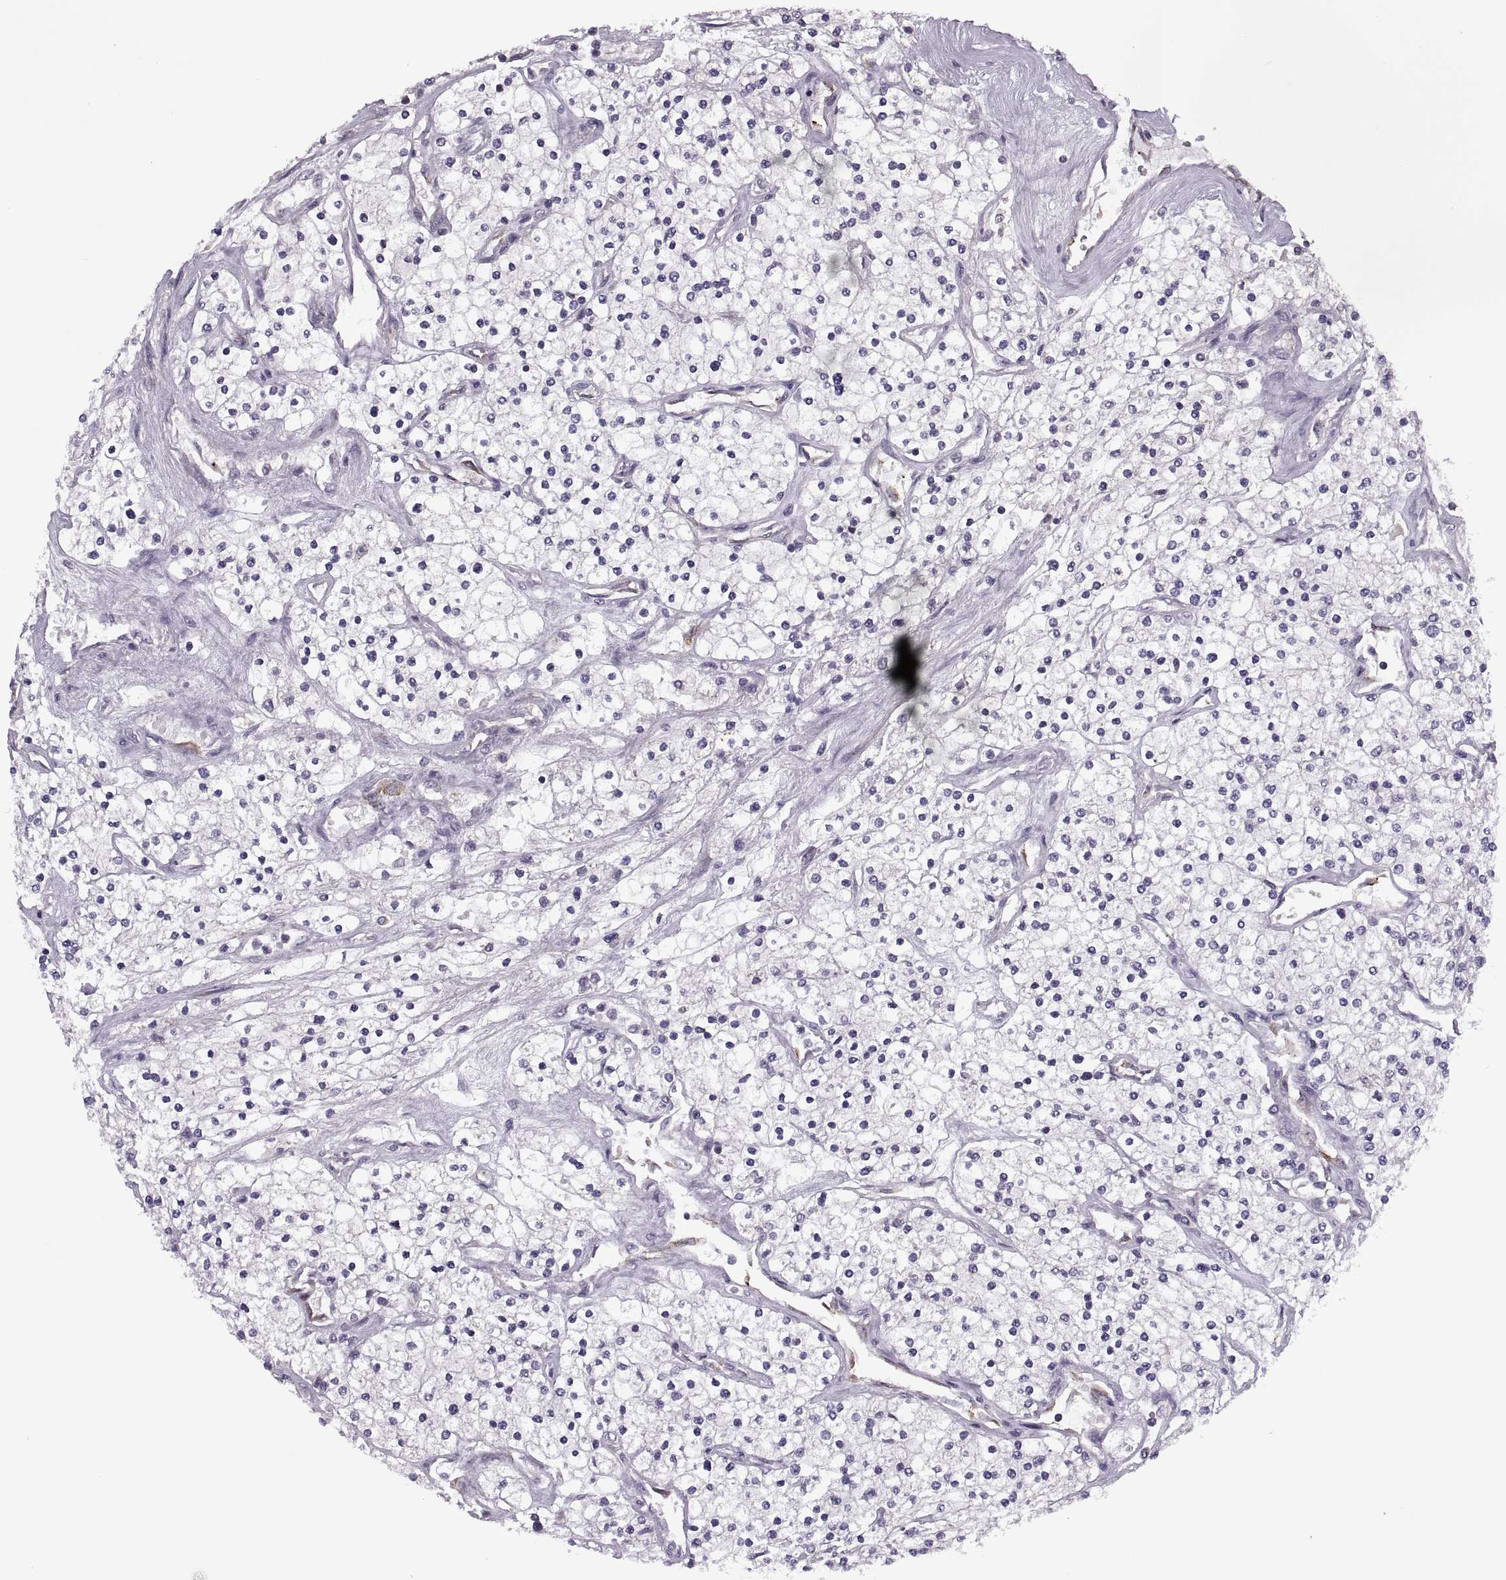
{"staining": {"intensity": "negative", "quantity": "none", "location": "none"}, "tissue": "renal cancer", "cell_type": "Tumor cells", "image_type": "cancer", "snomed": [{"axis": "morphology", "description": "Adenocarcinoma, NOS"}, {"axis": "topography", "description": "Kidney"}], "caption": "Tumor cells show no significant staining in renal adenocarcinoma. The staining is performed using DAB brown chromogen with nuclei counter-stained in using hematoxylin.", "gene": "LETM2", "patient": {"sex": "male", "age": 80}}